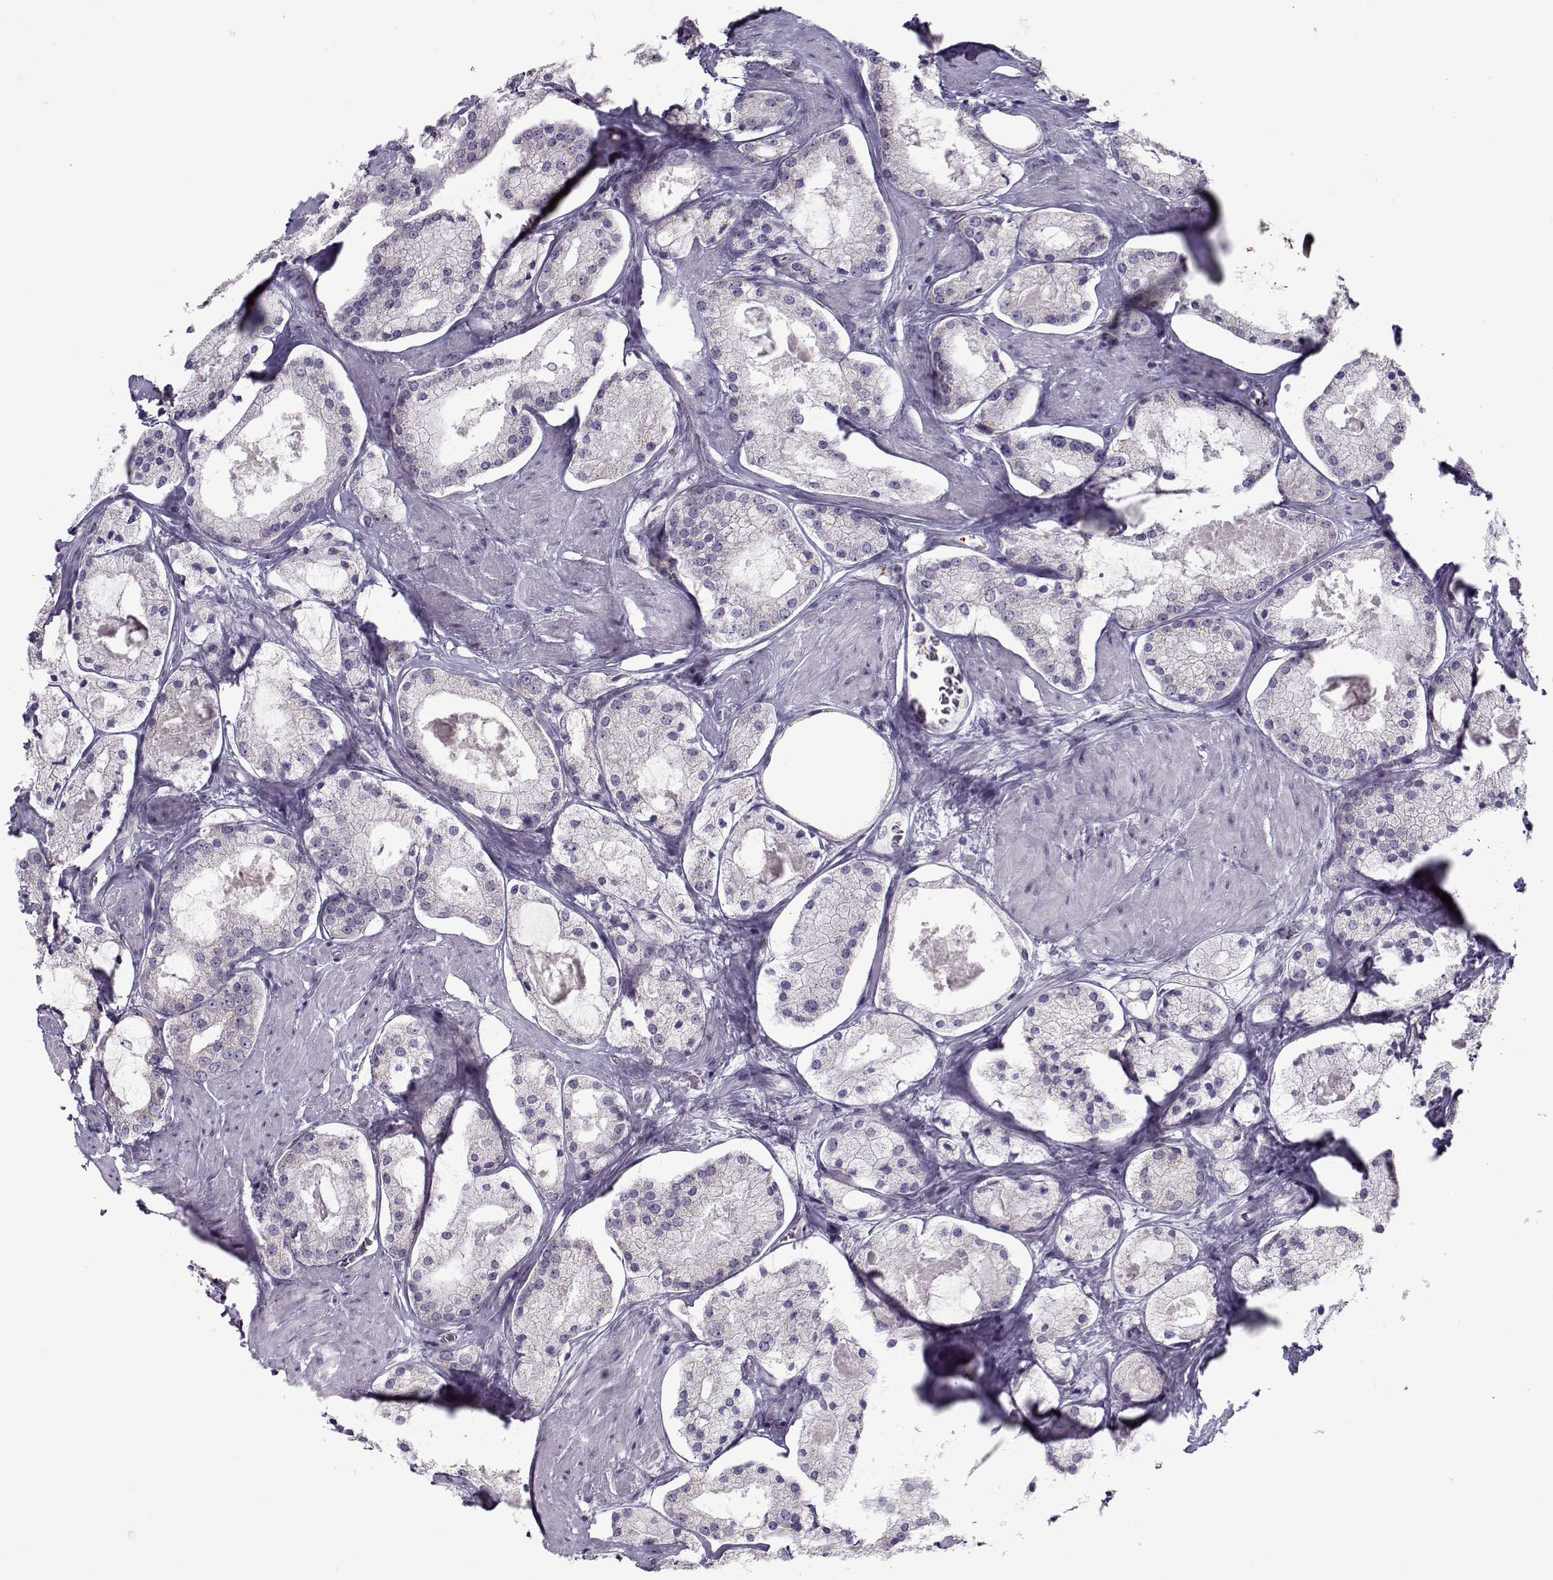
{"staining": {"intensity": "negative", "quantity": "none", "location": "none"}, "tissue": "prostate cancer", "cell_type": "Tumor cells", "image_type": "cancer", "snomed": [{"axis": "morphology", "description": "Adenocarcinoma, NOS"}, {"axis": "morphology", "description": "Adenocarcinoma, High grade"}, {"axis": "topography", "description": "Prostate"}], "caption": "Photomicrograph shows no significant protein positivity in tumor cells of prostate cancer.", "gene": "KLF17", "patient": {"sex": "male", "age": 64}}